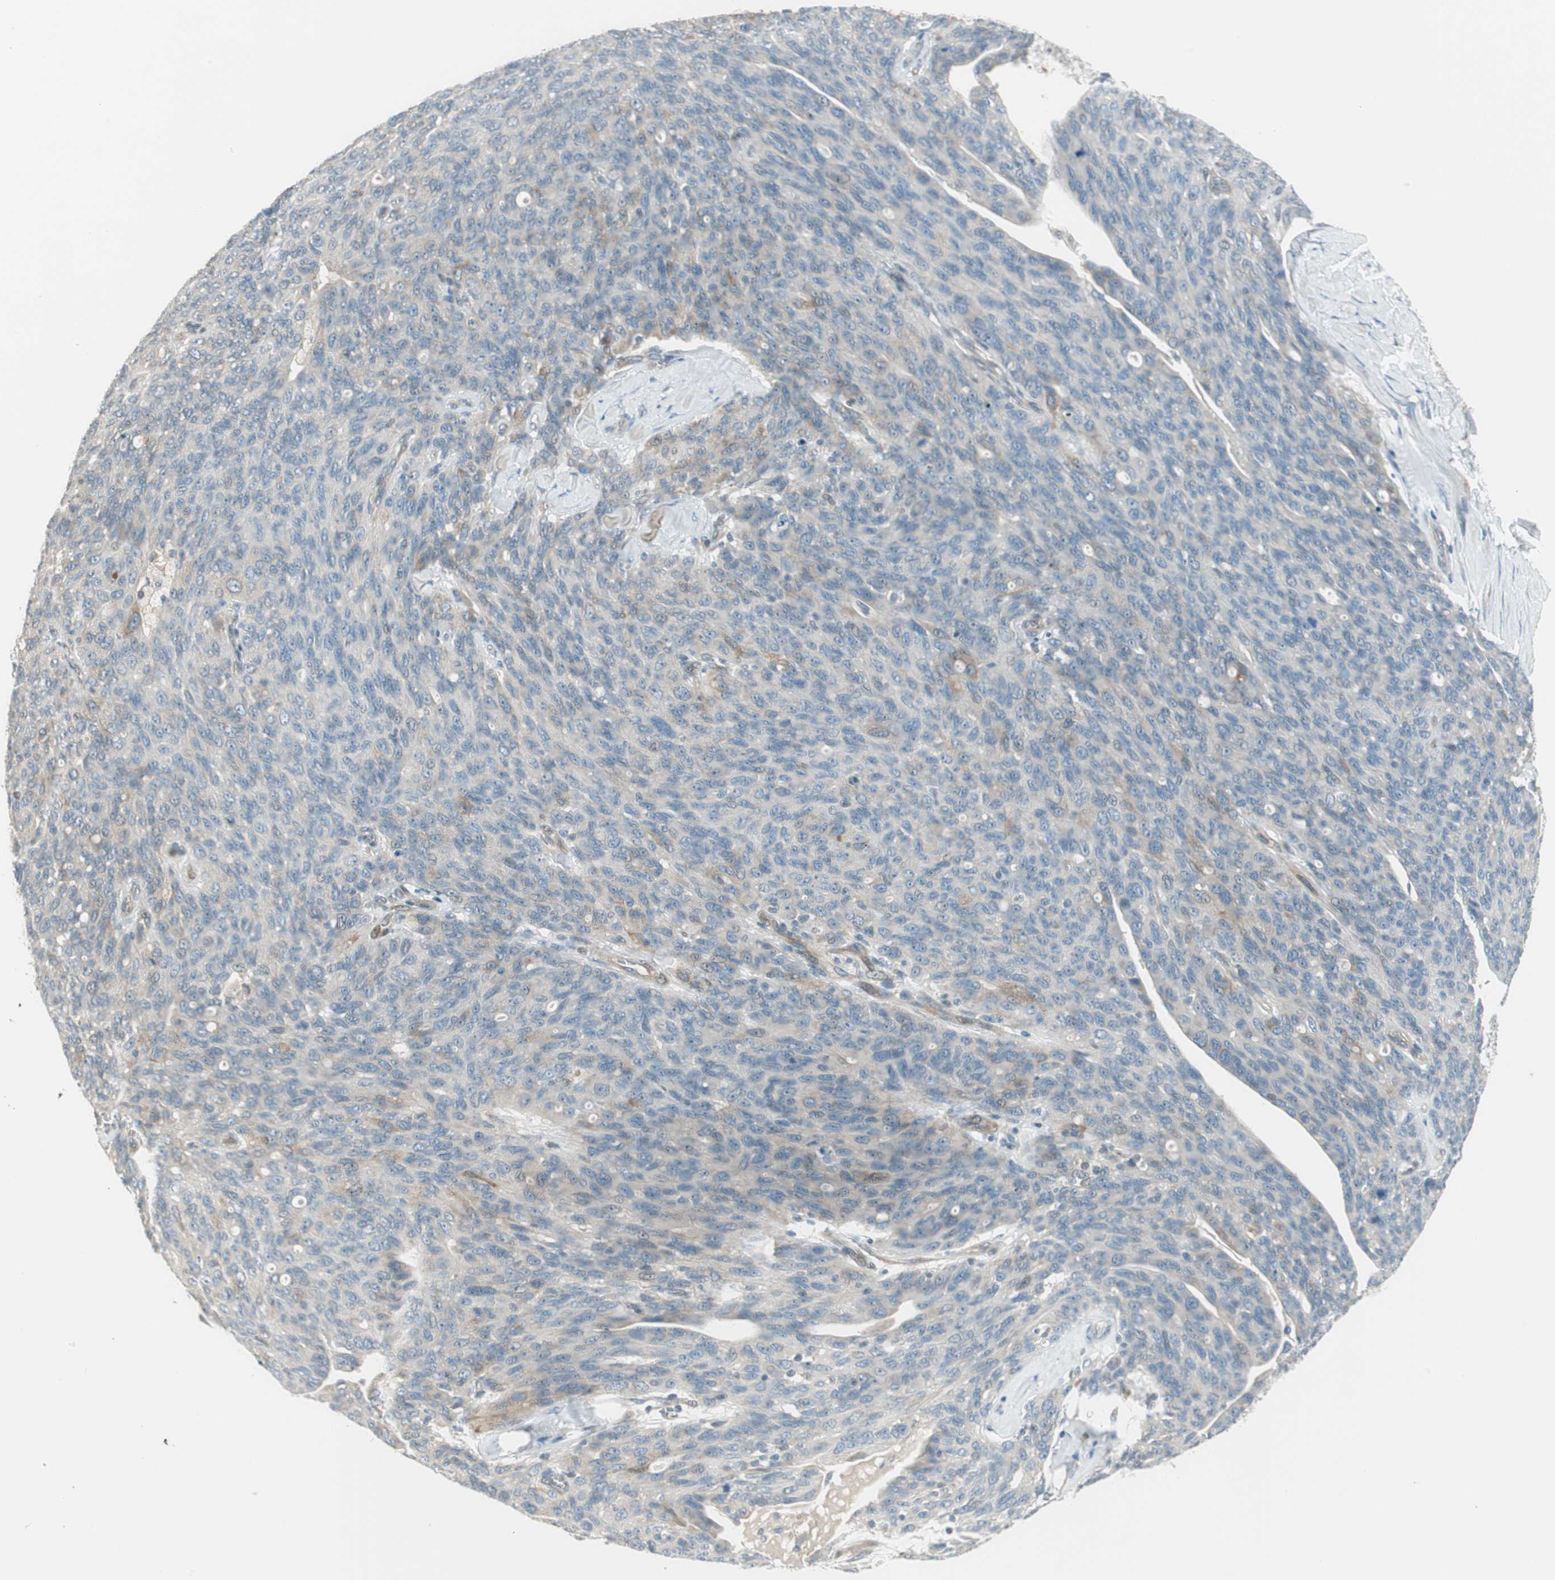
{"staining": {"intensity": "weak", "quantity": "<25%", "location": "cytoplasmic/membranous"}, "tissue": "ovarian cancer", "cell_type": "Tumor cells", "image_type": "cancer", "snomed": [{"axis": "morphology", "description": "Carcinoma, endometroid"}, {"axis": "topography", "description": "Ovary"}], "caption": "The histopathology image reveals no significant staining in tumor cells of endometroid carcinoma (ovarian).", "gene": "CGRRF1", "patient": {"sex": "female", "age": 60}}